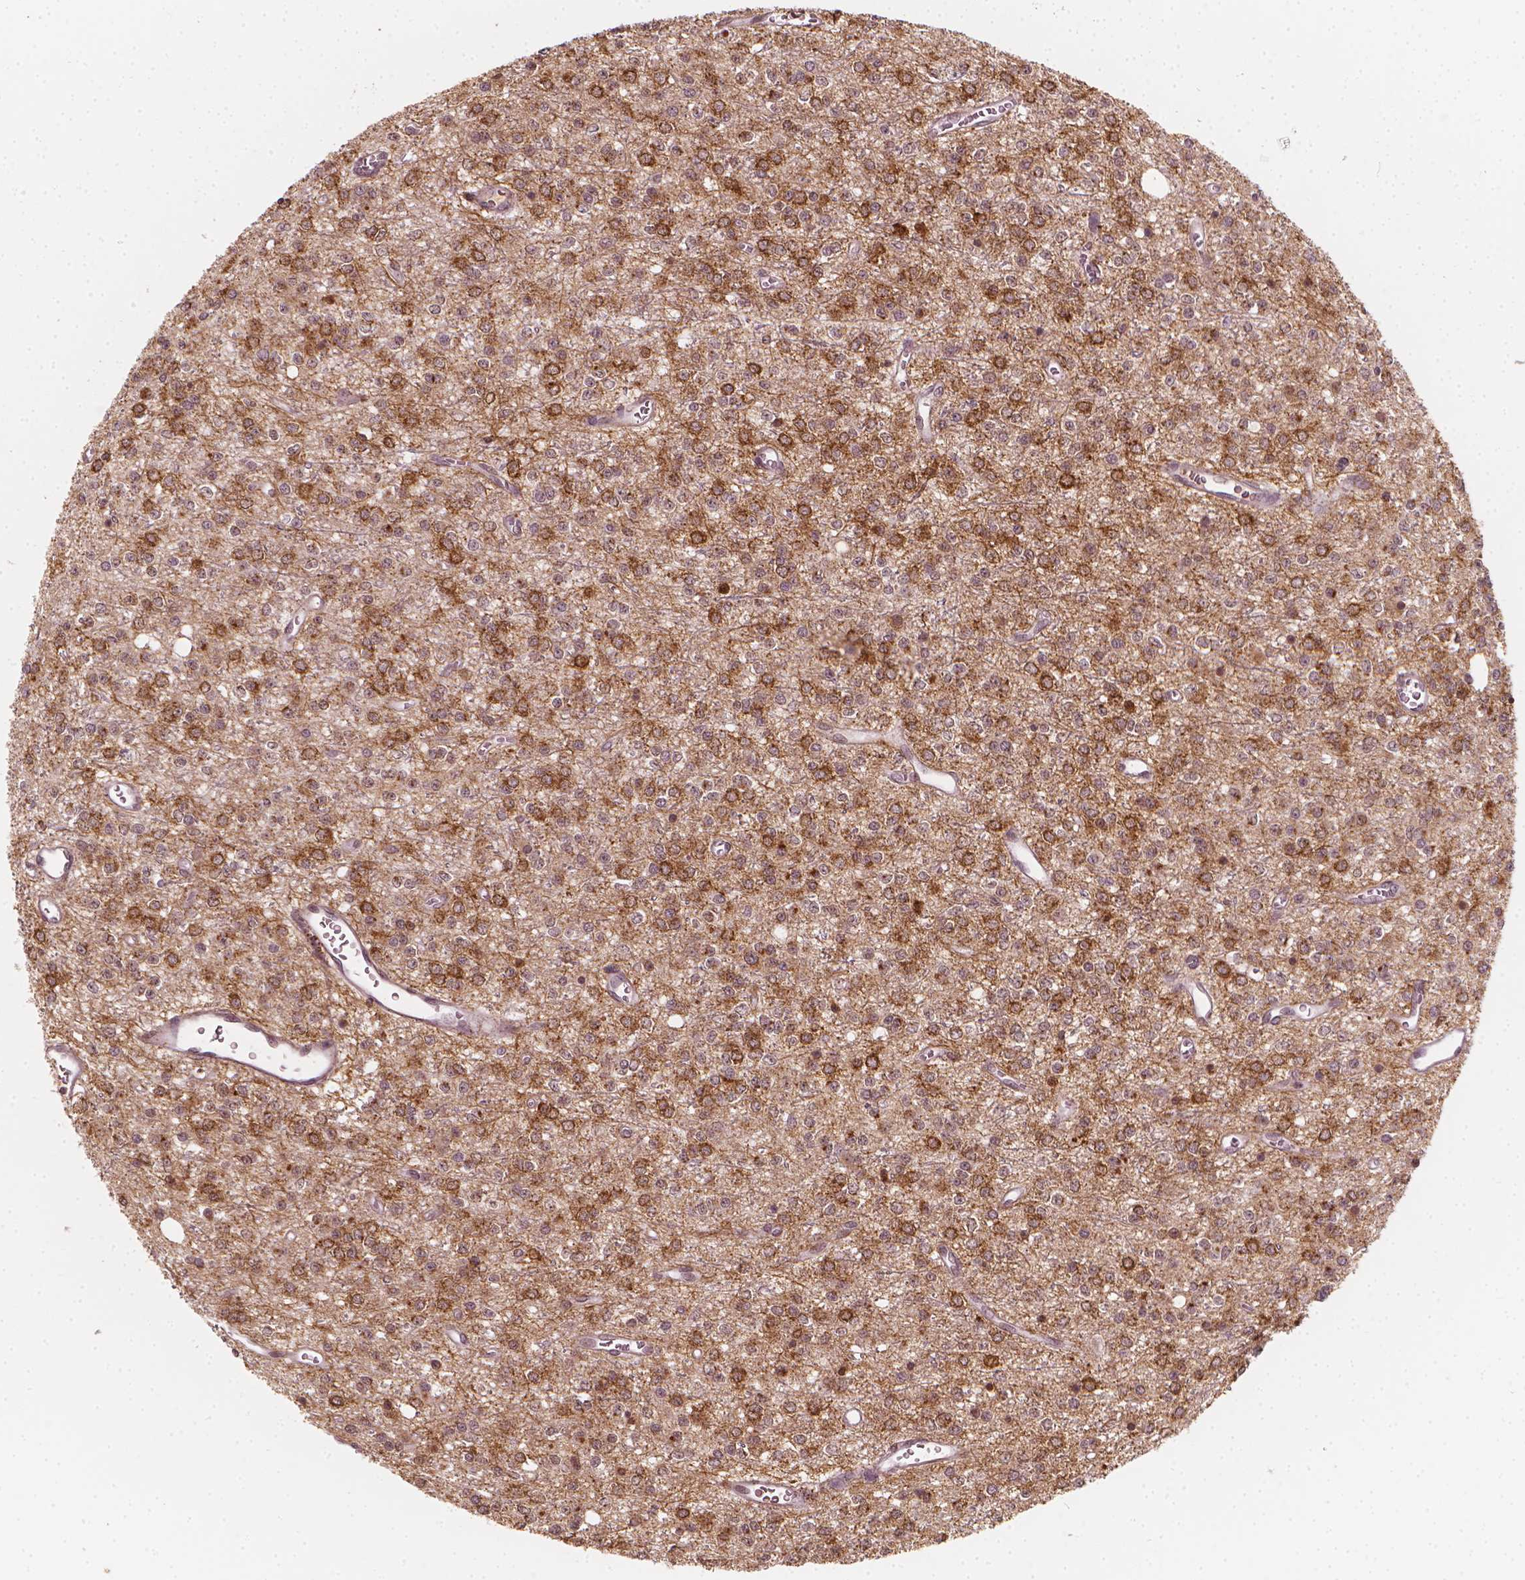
{"staining": {"intensity": "moderate", "quantity": "25%-75%", "location": "cytoplasmic/membranous"}, "tissue": "glioma", "cell_type": "Tumor cells", "image_type": "cancer", "snomed": [{"axis": "morphology", "description": "Glioma, malignant, Low grade"}, {"axis": "topography", "description": "Brain"}], "caption": "Protein expression analysis of malignant glioma (low-grade) exhibits moderate cytoplasmic/membranous expression in approximately 25%-75% of tumor cells.", "gene": "SCG3", "patient": {"sex": "female", "age": 45}}